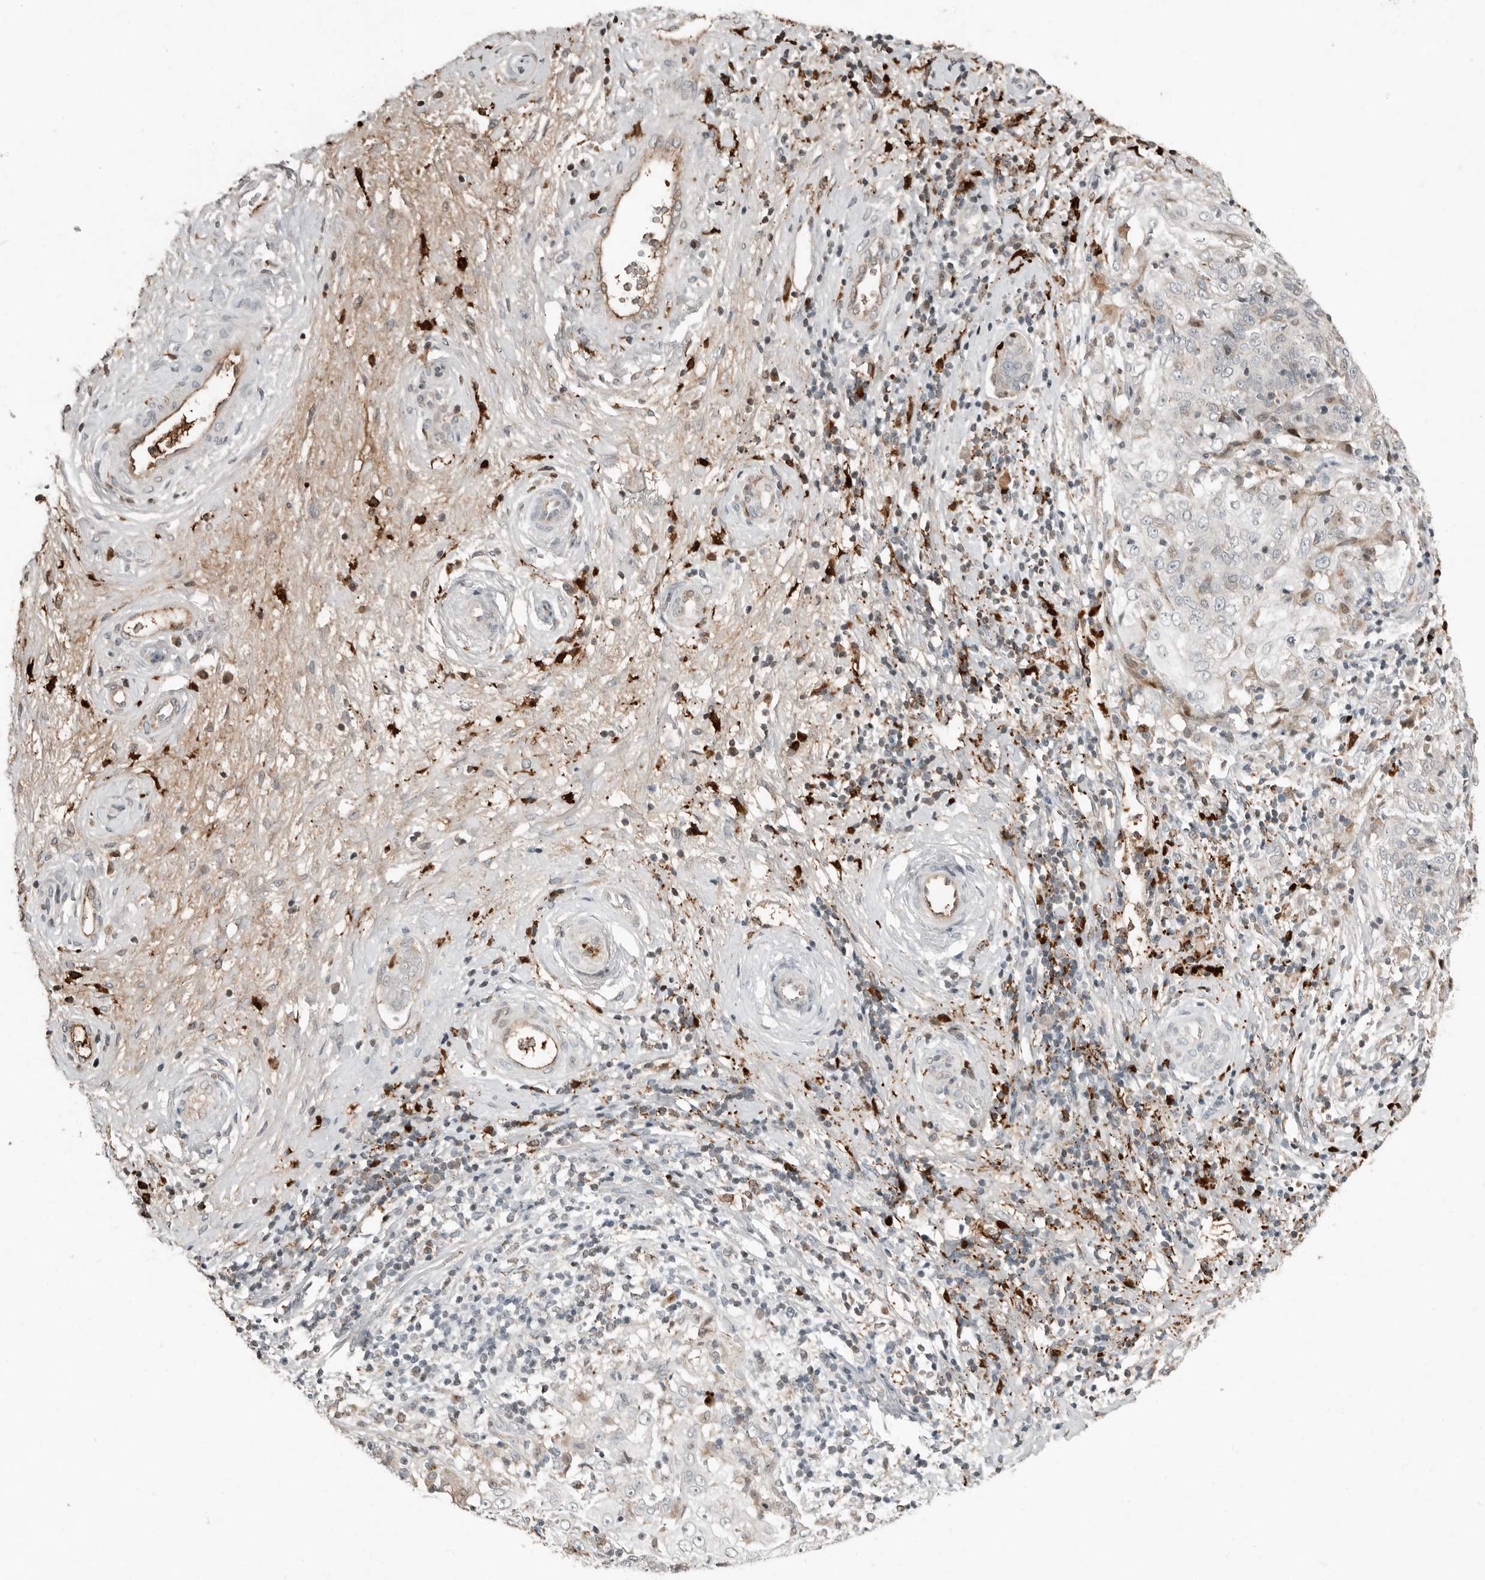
{"staining": {"intensity": "negative", "quantity": "none", "location": "none"}, "tissue": "cervical cancer", "cell_type": "Tumor cells", "image_type": "cancer", "snomed": [{"axis": "morphology", "description": "Squamous cell carcinoma, NOS"}, {"axis": "topography", "description": "Cervix"}], "caption": "Cervical cancer (squamous cell carcinoma) stained for a protein using immunohistochemistry (IHC) exhibits no expression tumor cells.", "gene": "KLHL38", "patient": {"sex": "female", "age": 48}}